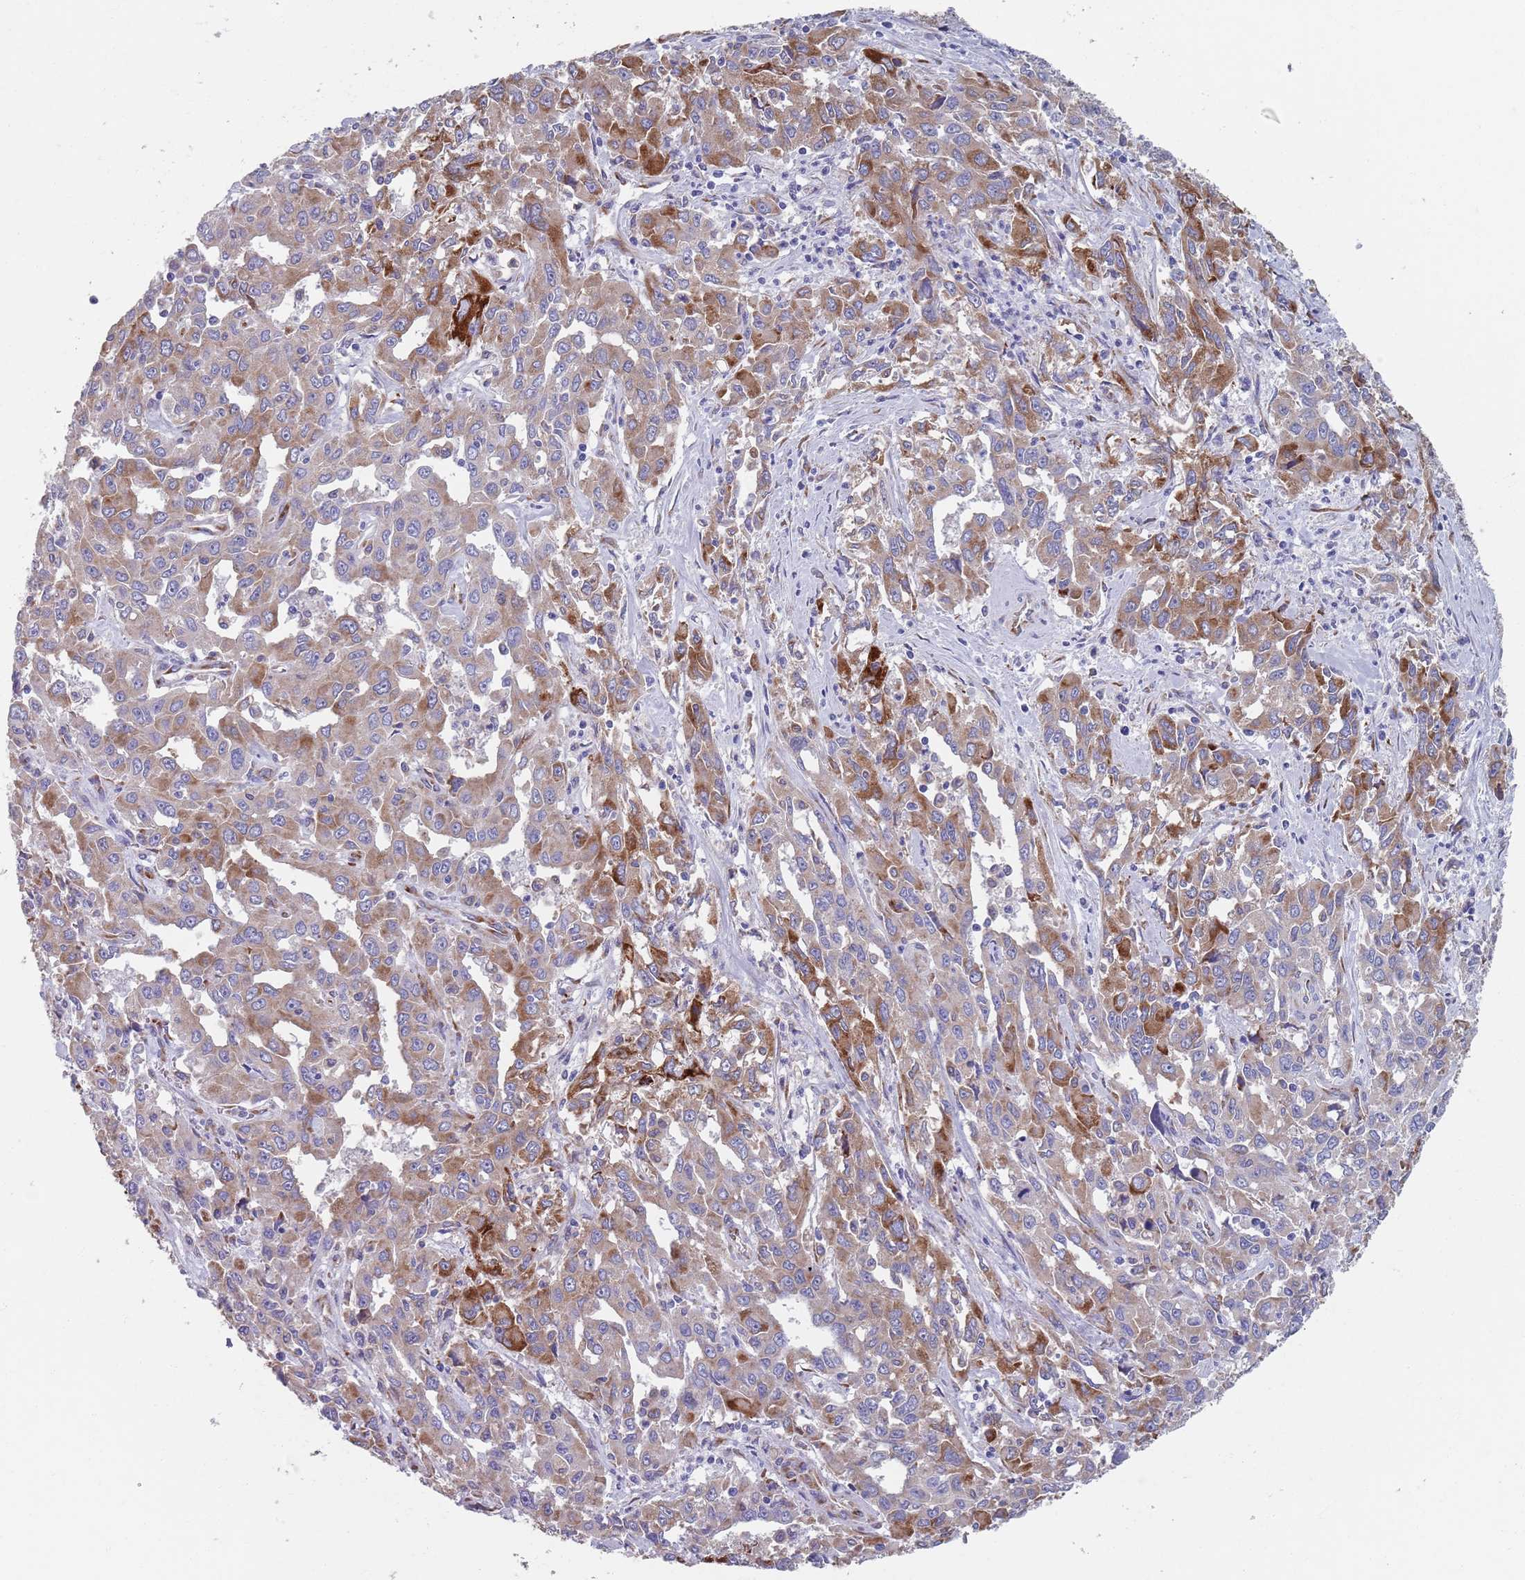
{"staining": {"intensity": "moderate", "quantity": "25%-75%", "location": "cytoplasmic/membranous"}, "tissue": "liver cancer", "cell_type": "Tumor cells", "image_type": "cancer", "snomed": [{"axis": "morphology", "description": "Carcinoma, Hepatocellular, NOS"}, {"axis": "topography", "description": "Liver"}], "caption": "A histopathology image of human liver cancer (hepatocellular carcinoma) stained for a protein exhibits moderate cytoplasmic/membranous brown staining in tumor cells.", "gene": "PLOD1", "patient": {"sex": "male", "age": 63}}